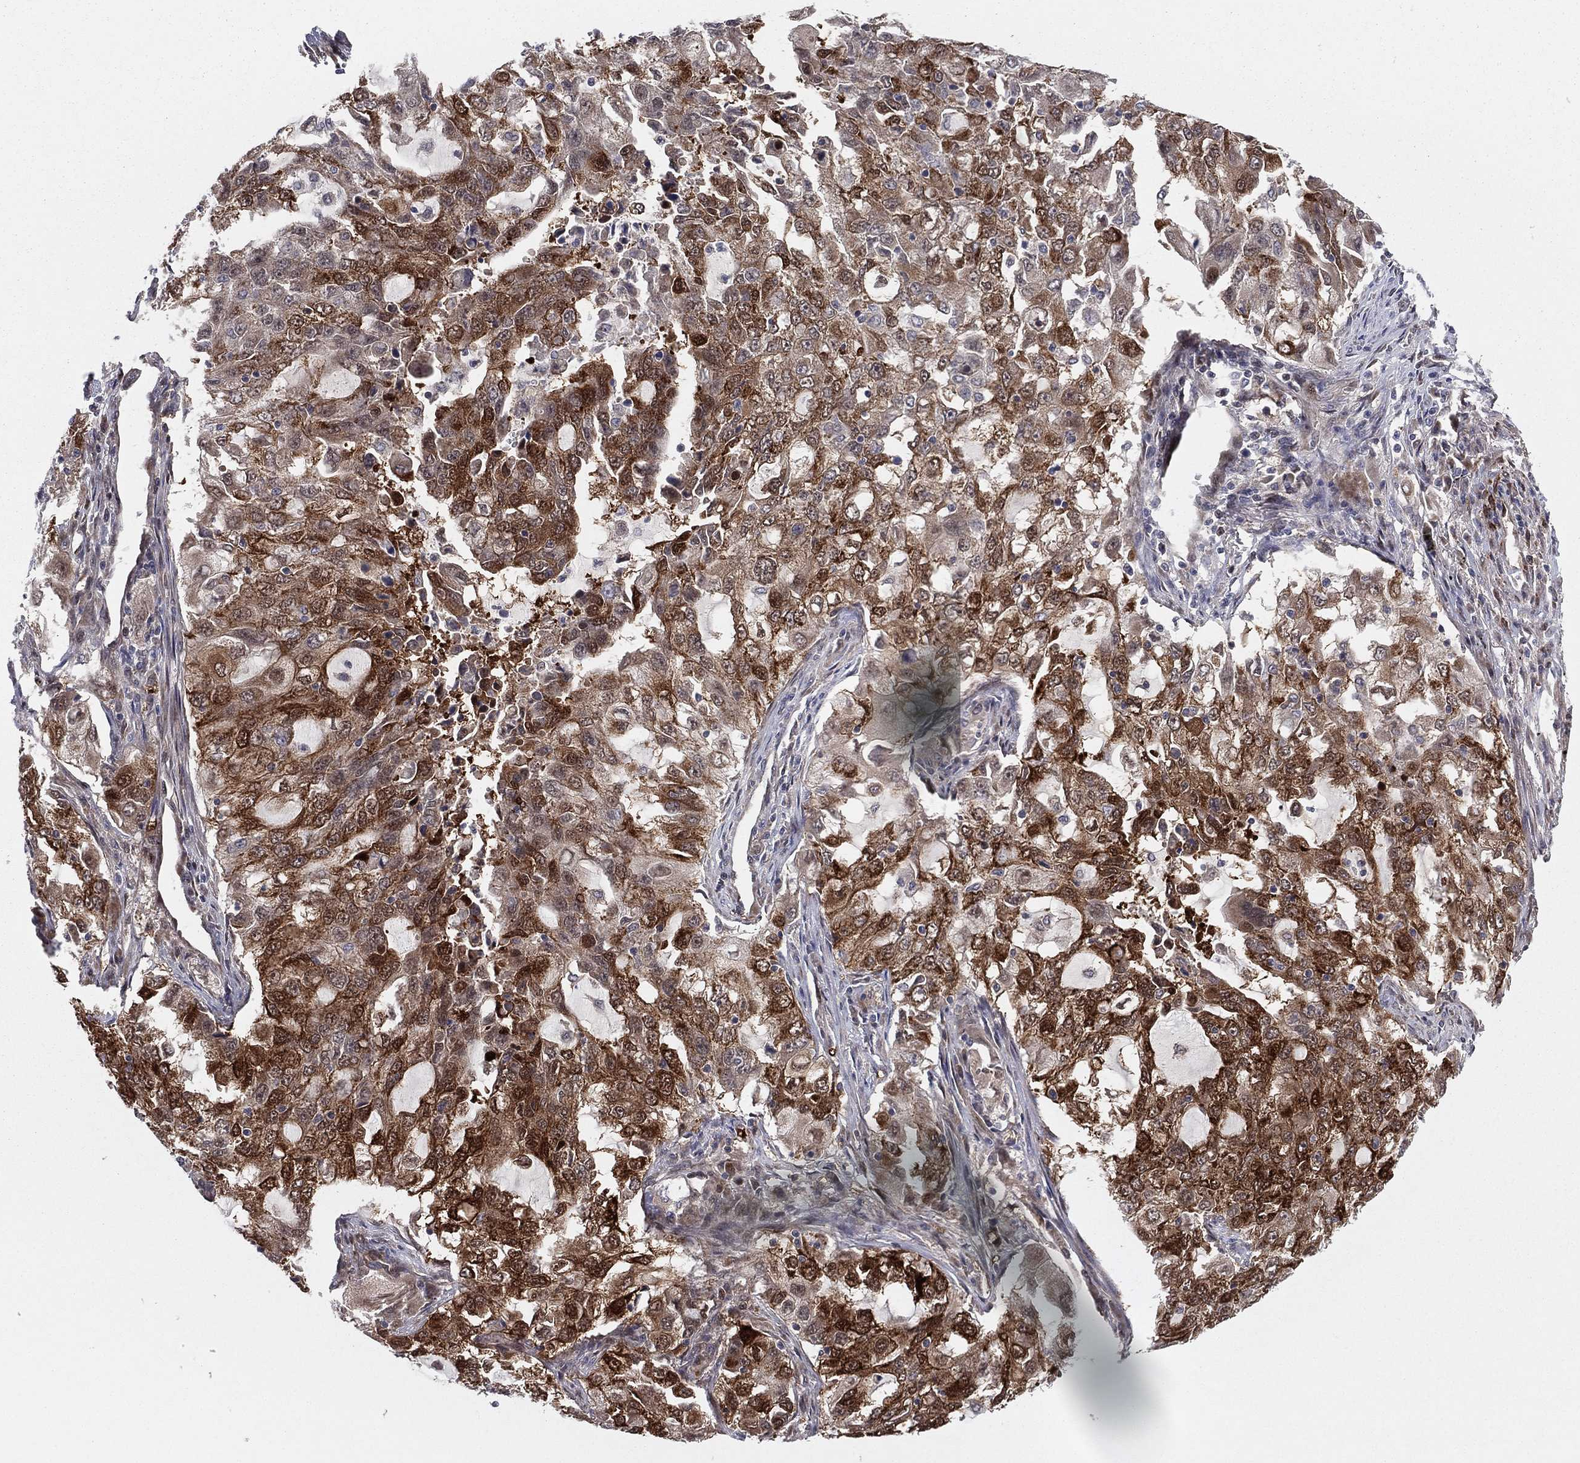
{"staining": {"intensity": "moderate", "quantity": "25%-75%", "location": "cytoplasmic/membranous,nuclear"}, "tissue": "lung cancer", "cell_type": "Tumor cells", "image_type": "cancer", "snomed": [{"axis": "morphology", "description": "Adenocarcinoma, NOS"}, {"axis": "topography", "description": "Lung"}], "caption": "This histopathology image displays immunohistochemistry staining of human lung cancer (adenocarcinoma), with medium moderate cytoplasmic/membranous and nuclear staining in about 25%-75% of tumor cells.", "gene": "SNCG", "patient": {"sex": "female", "age": 61}}